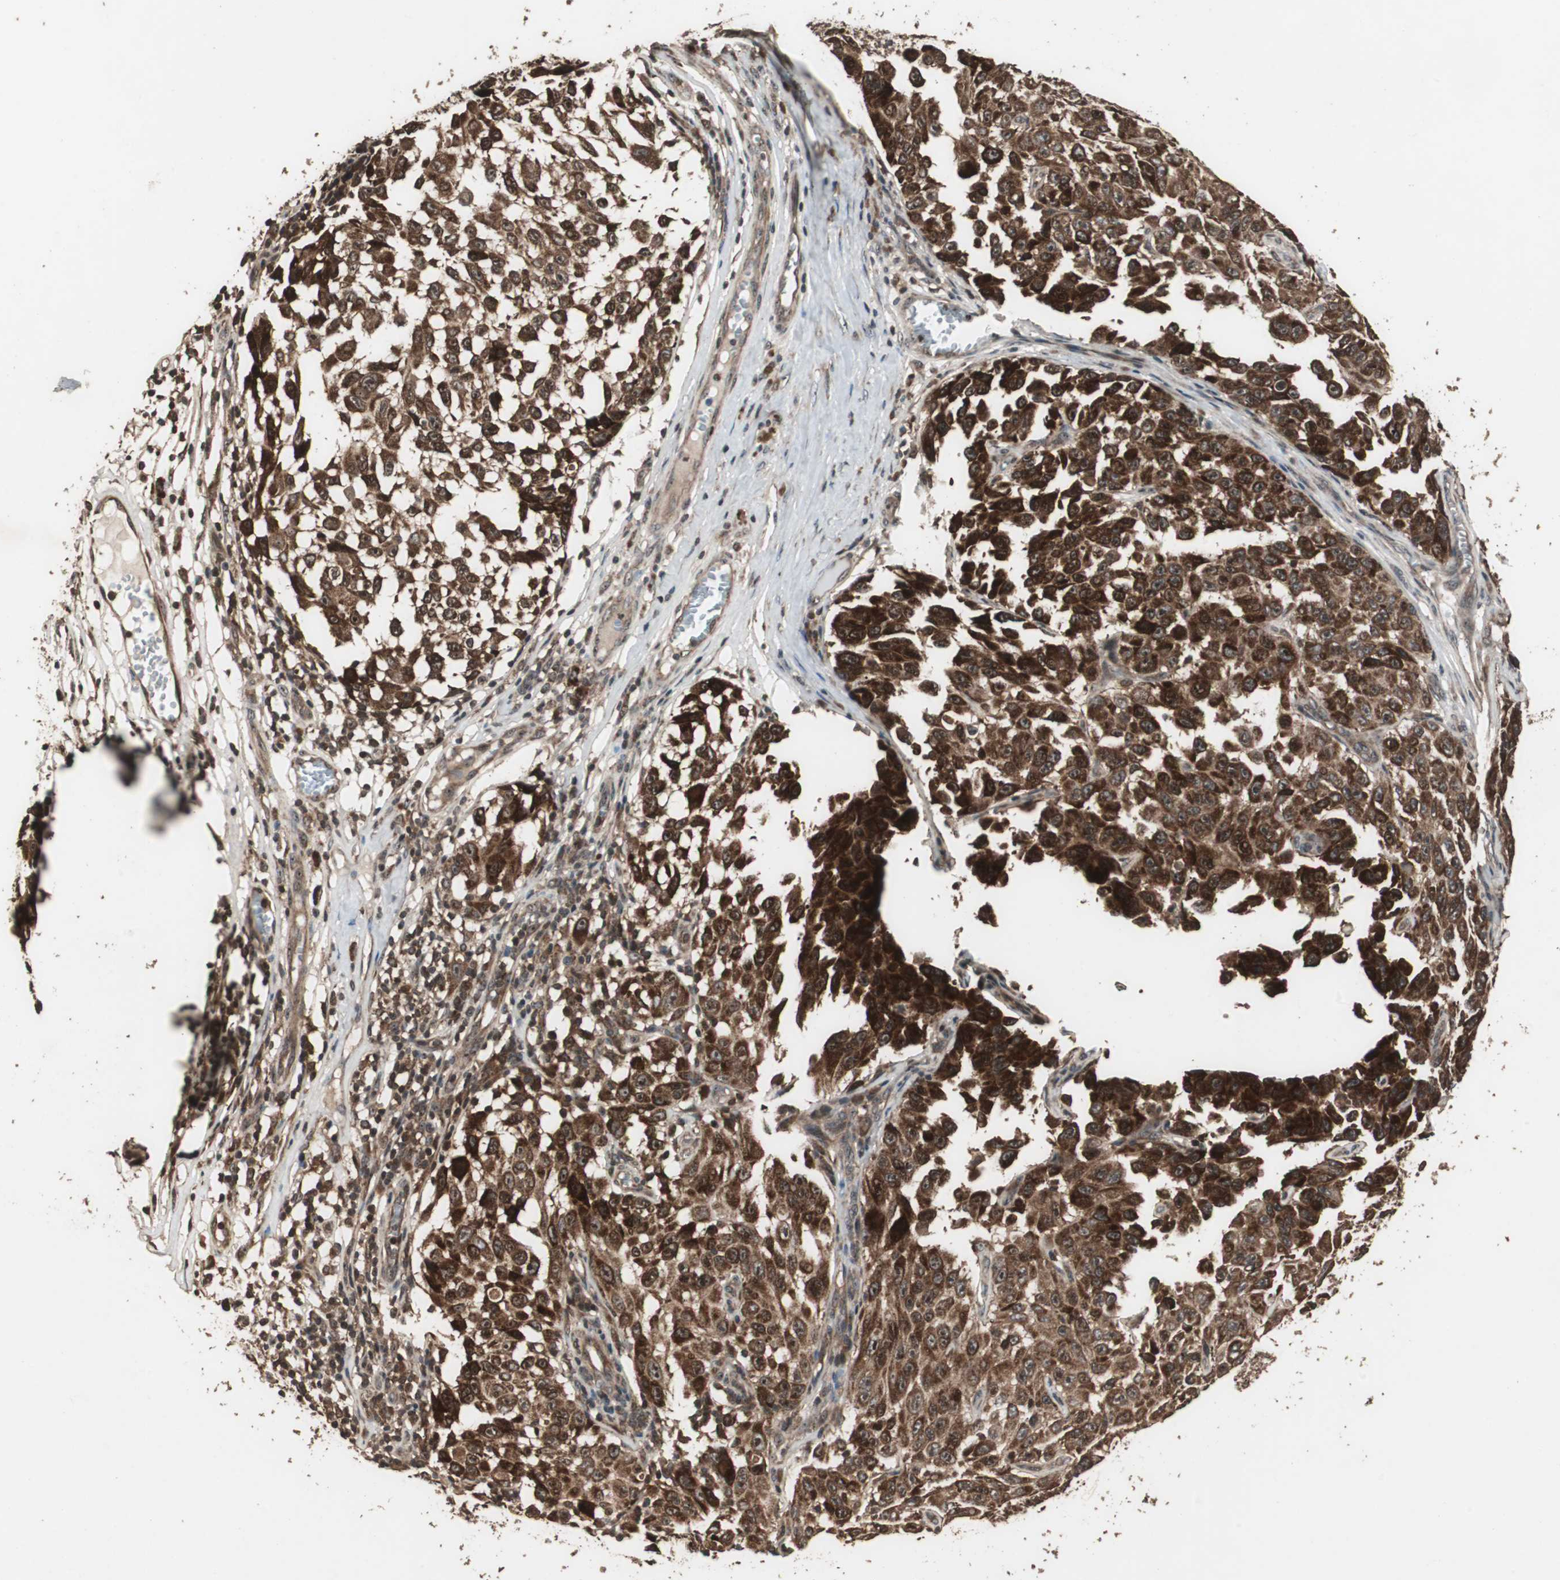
{"staining": {"intensity": "strong", "quantity": ">75%", "location": "cytoplasmic/membranous"}, "tissue": "melanoma", "cell_type": "Tumor cells", "image_type": "cancer", "snomed": [{"axis": "morphology", "description": "Malignant melanoma, NOS"}, {"axis": "topography", "description": "Skin"}], "caption": "Melanoma stained with a protein marker displays strong staining in tumor cells.", "gene": "LAMTOR5", "patient": {"sex": "male", "age": 30}}